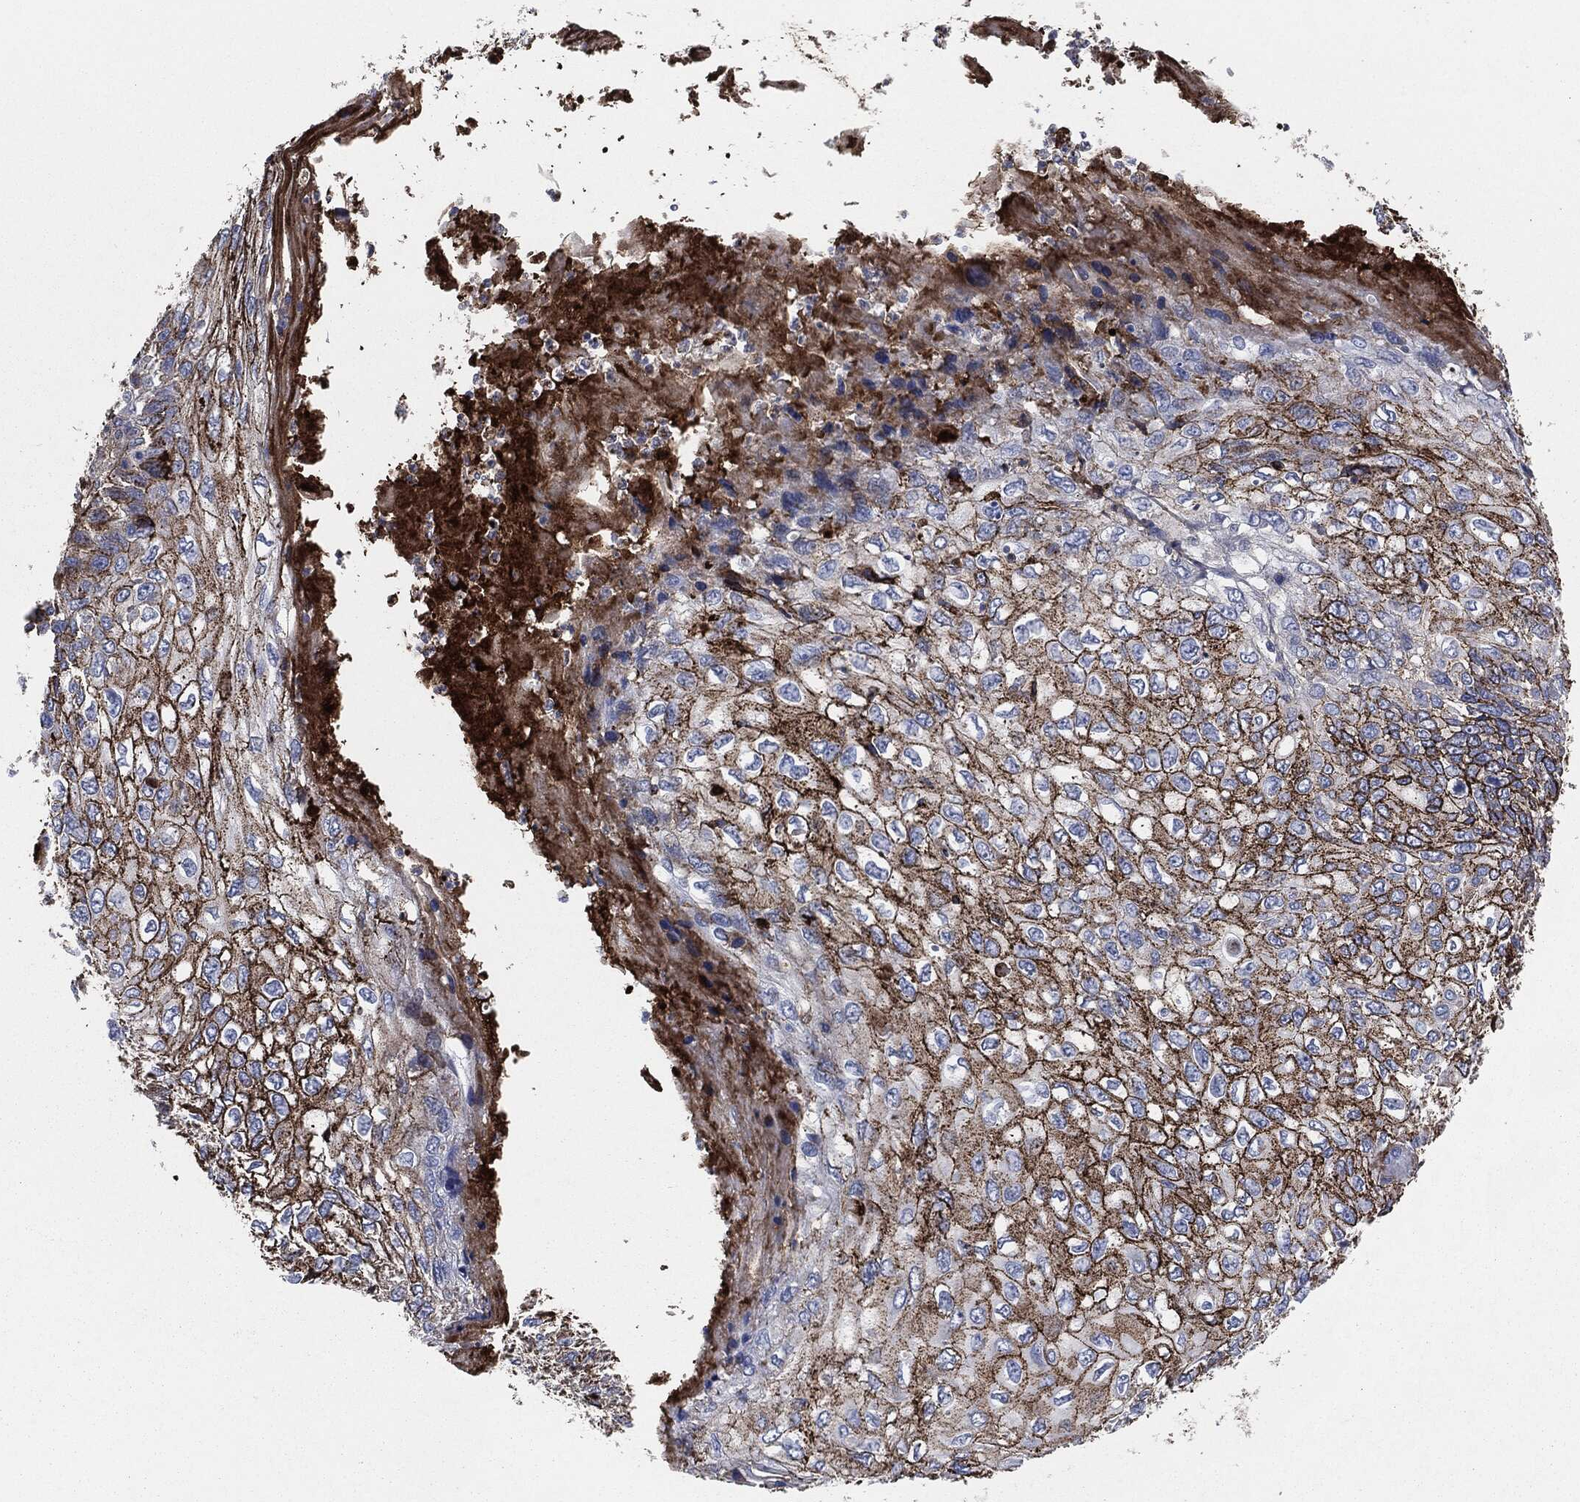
{"staining": {"intensity": "strong", "quantity": "25%-75%", "location": "cytoplasmic/membranous"}, "tissue": "skin cancer", "cell_type": "Tumor cells", "image_type": "cancer", "snomed": [{"axis": "morphology", "description": "Squamous cell carcinoma, NOS"}, {"axis": "topography", "description": "Skin"}], "caption": "Protein staining of skin cancer (squamous cell carcinoma) tissue displays strong cytoplasmic/membranous expression in approximately 25%-75% of tumor cells.", "gene": "APOB", "patient": {"sex": "male", "age": 92}}